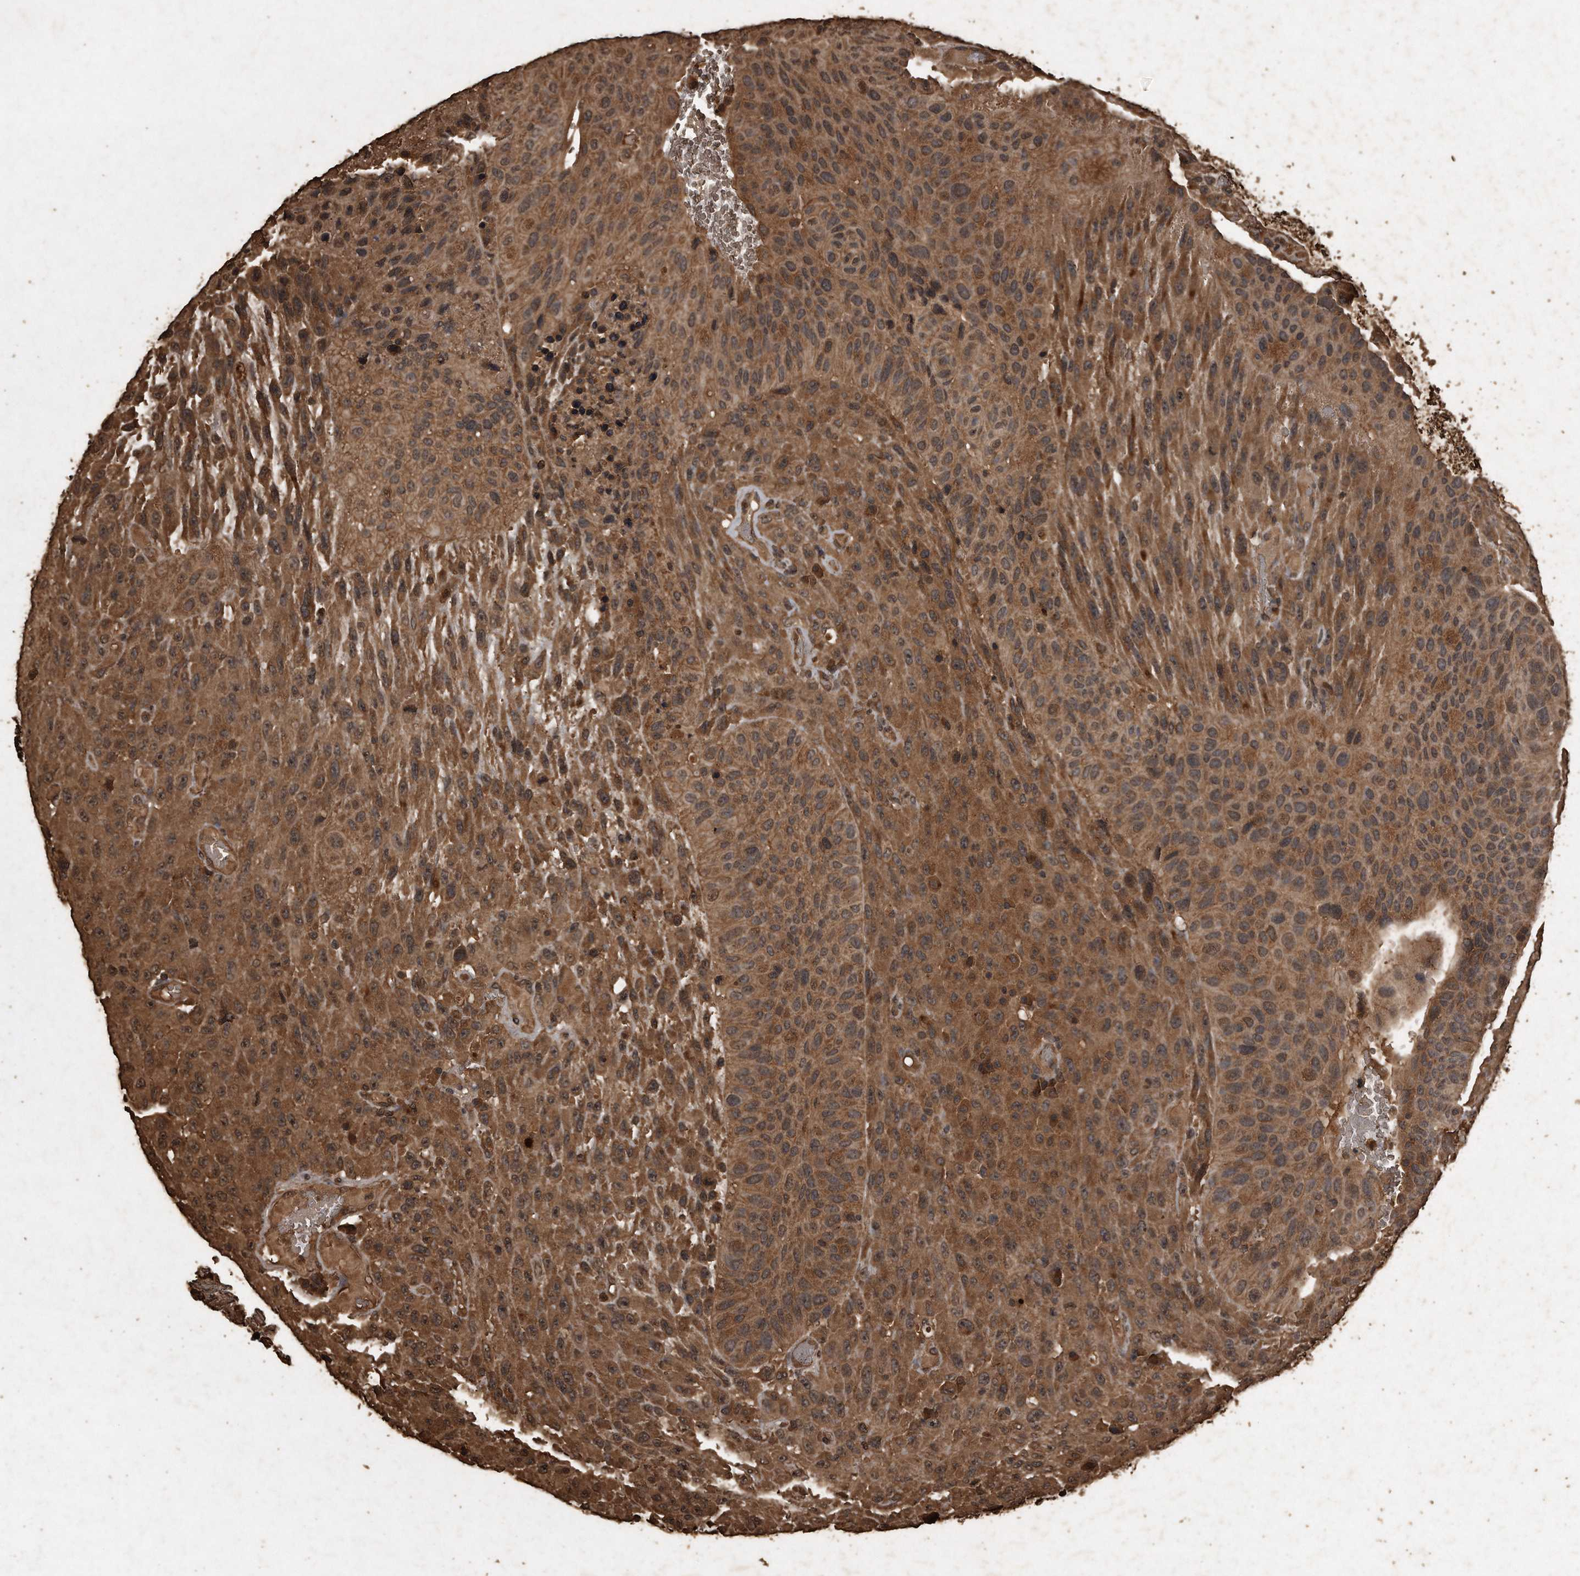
{"staining": {"intensity": "moderate", "quantity": ">75%", "location": "cytoplasmic/membranous"}, "tissue": "urothelial cancer", "cell_type": "Tumor cells", "image_type": "cancer", "snomed": [{"axis": "morphology", "description": "Urothelial carcinoma, High grade"}, {"axis": "topography", "description": "Urinary bladder"}], "caption": "A high-resolution histopathology image shows immunohistochemistry (IHC) staining of urothelial cancer, which reveals moderate cytoplasmic/membranous staining in approximately >75% of tumor cells. Using DAB (3,3'-diaminobenzidine) (brown) and hematoxylin (blue) stains, captured at high magnification using brightfield microscopy.", "gene": "CFLAR", "patient": {"sex": "male", "age": 66}}